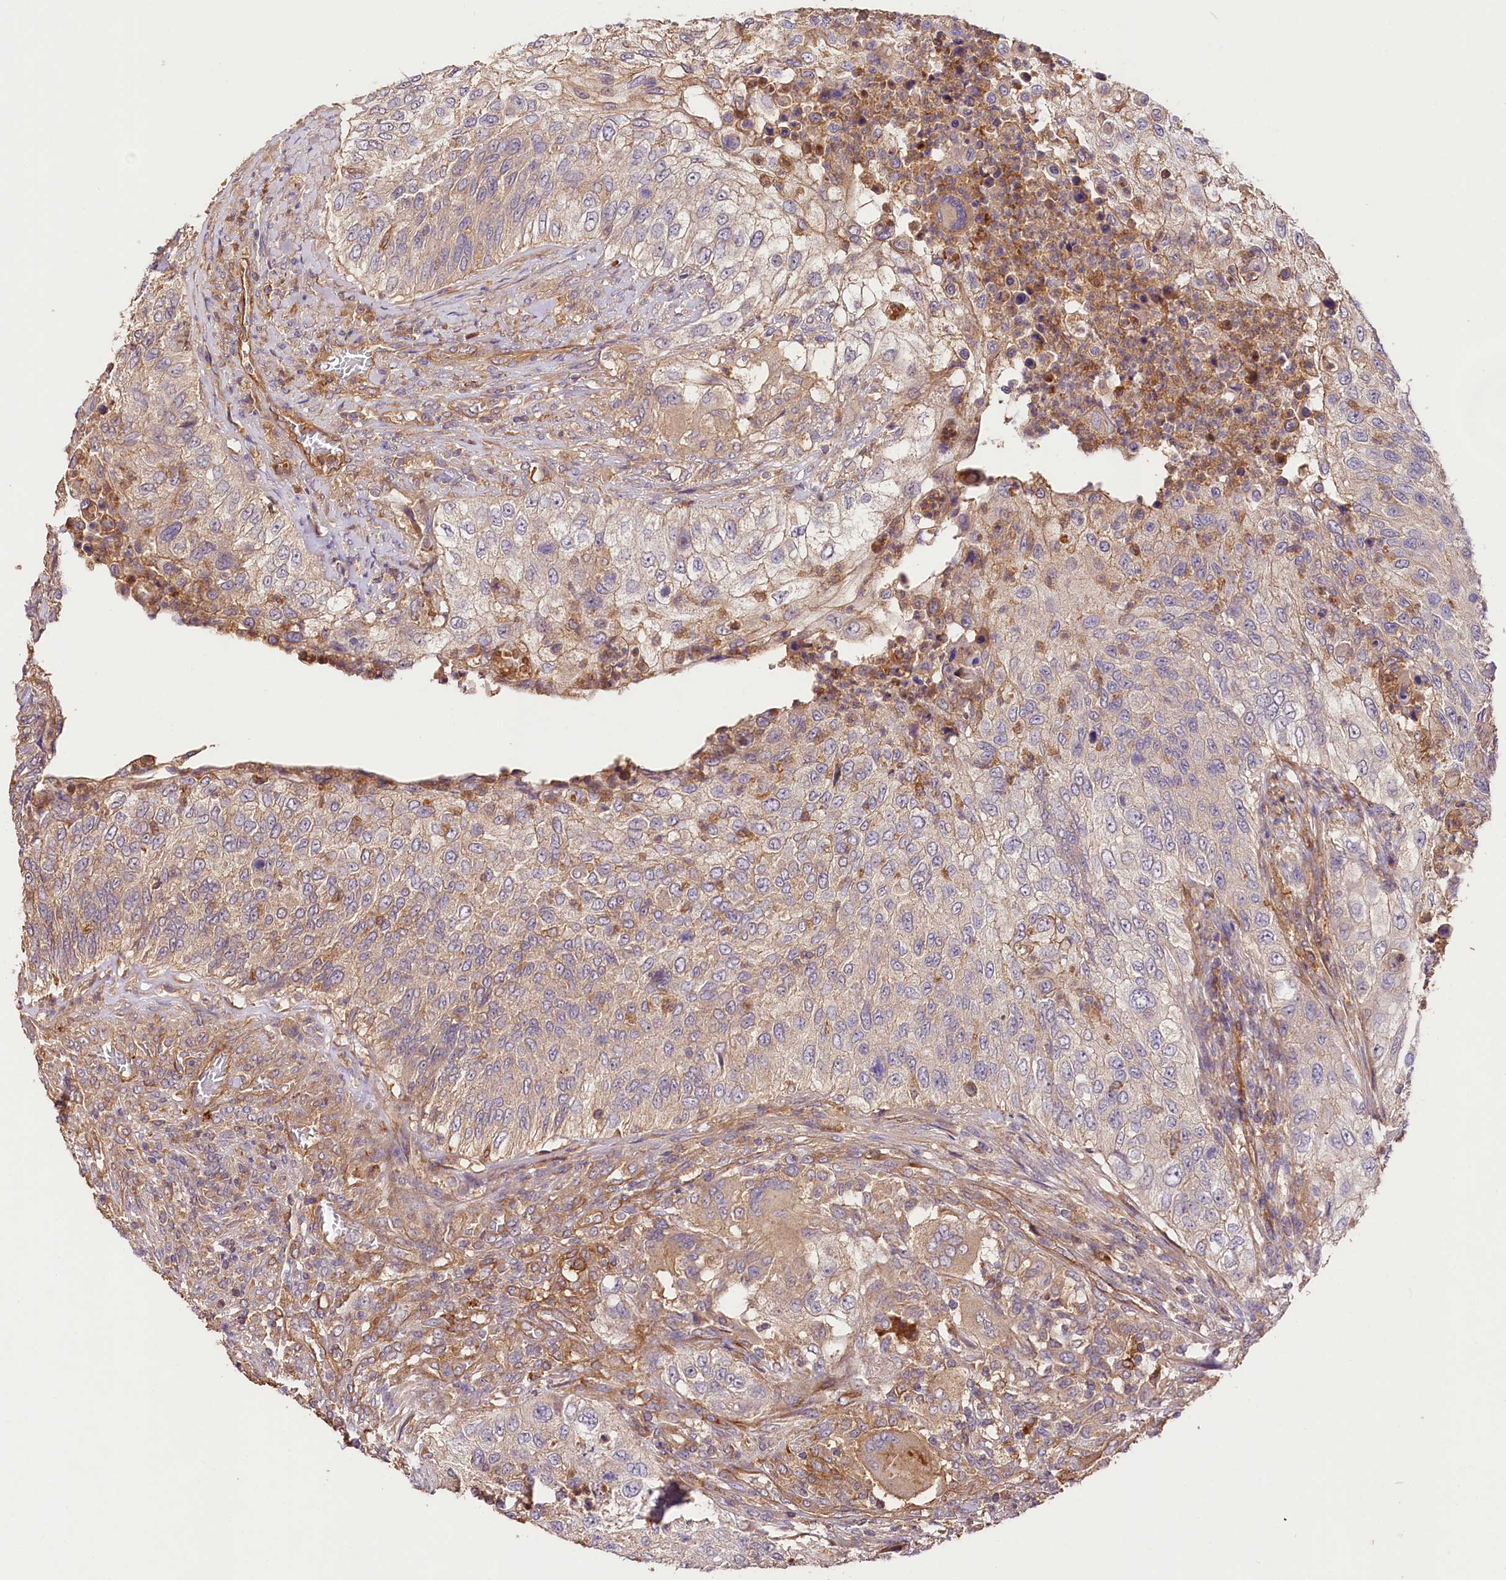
{"staining": {"intensity": "weak", "quantity": "<25%", "location": "cytoplasmic/membranous"}, "tissue": "urothelial cancer", "cell_type": "Tumor cells", "image_type": "cancer", "snomed": [{"axis": "morphology", "description": "Urothelial carcinoma, High grade"}, {"axis": "topography", "description": "Urinary bladder"}], "caption": "The micrograph displays no significant positivity in tumor cells of urothelial cancer.", "gene": "CSAD", "patient": {"sex": "female", "age": 60}}